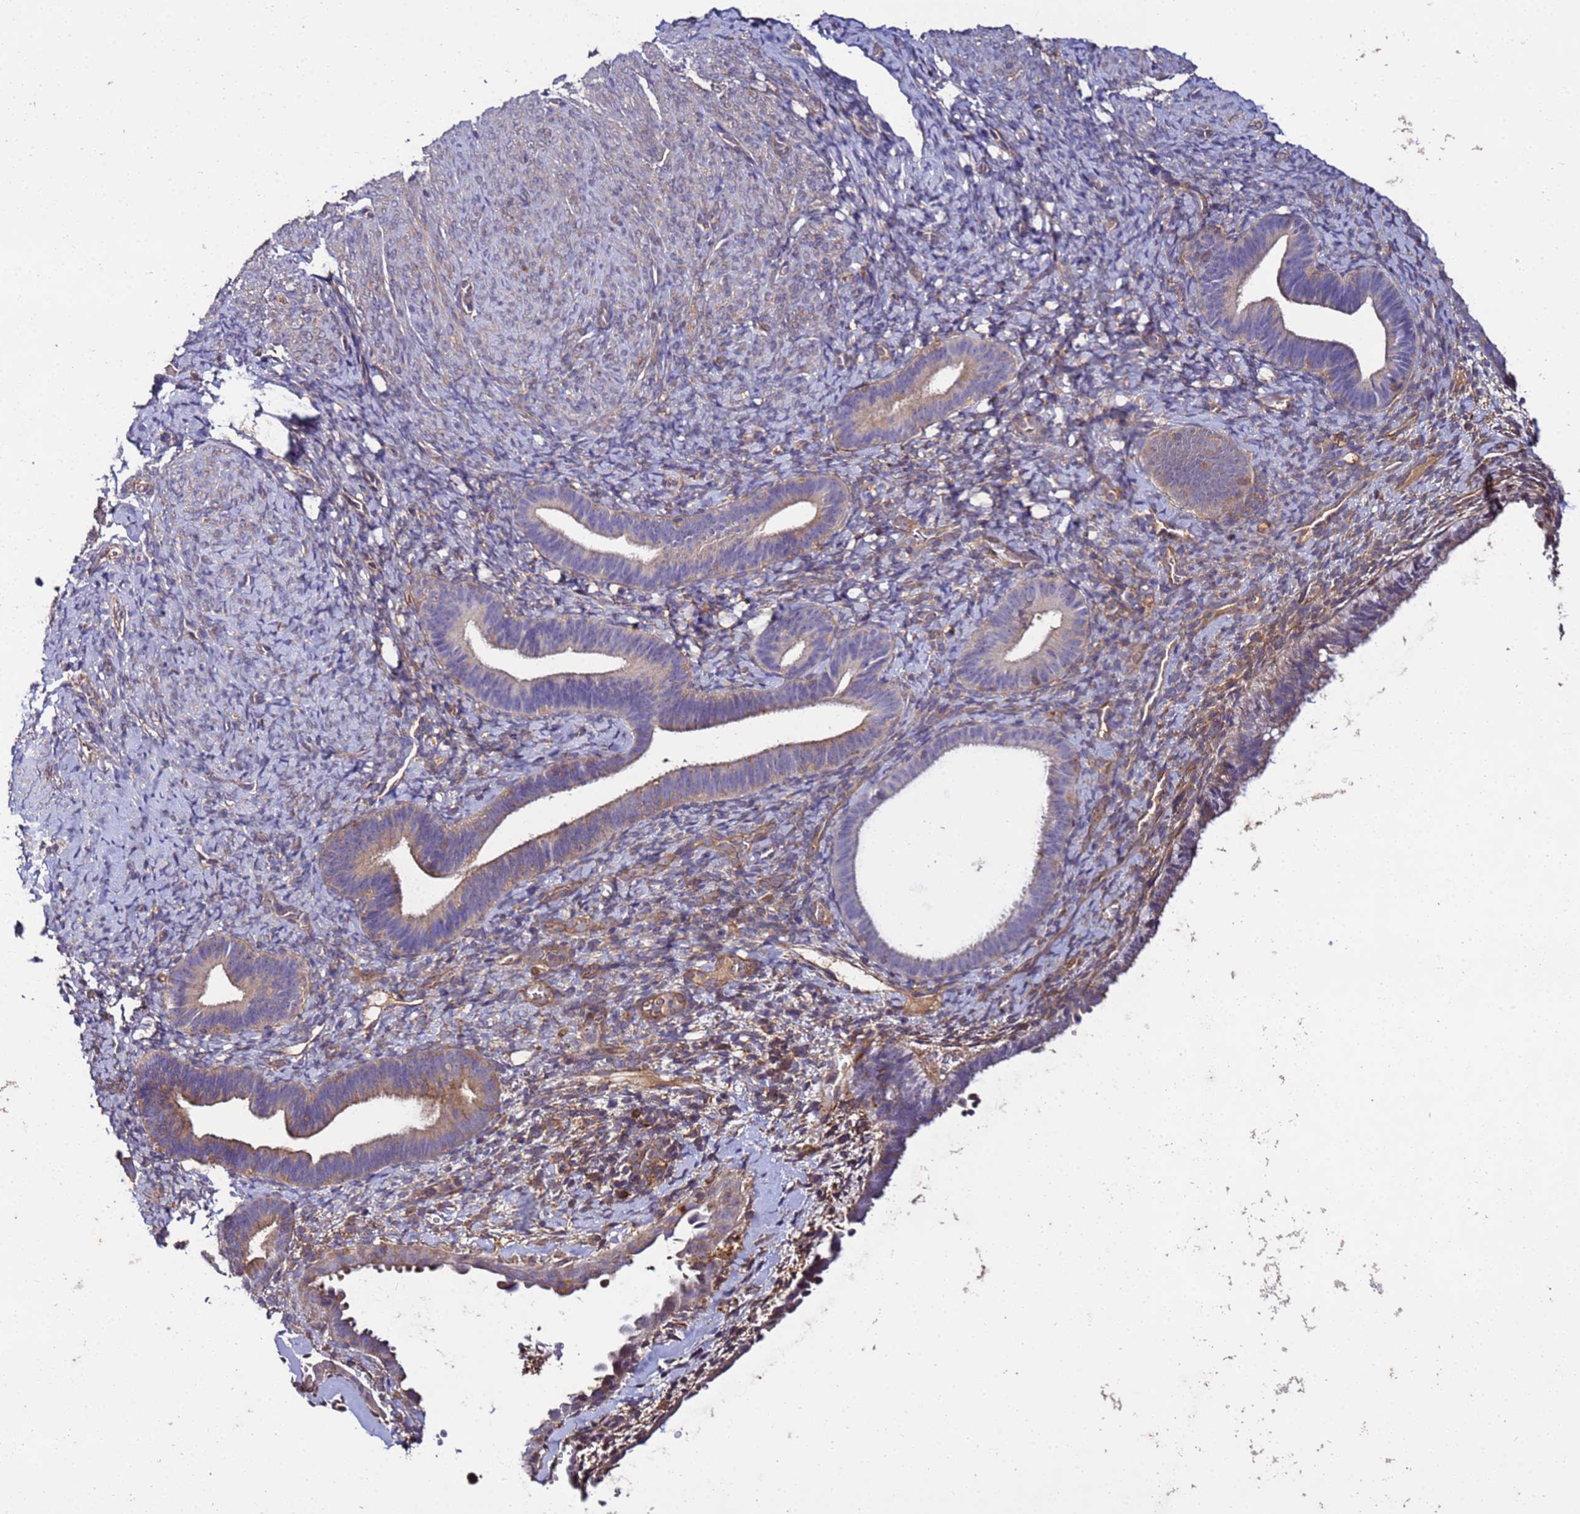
{"staining": {"intensity": "moderate", "quantity": "<25%", "location": "cytoplasmic/membranous"}, "tissue": "endometrium", "cell_type": "Cells in endometrial stroma", "image_type": "normal", "snomed": [{"axis": "morphology", "description": "Normal tissue, NOS"}, {"axis": "topography", "description": "Endometrium"}], "caption": "Brown immunohistochemical staining in benign endometrium displays moderate cytoplasmic/membranous staining in approximately <25% of cells in endometrial stroma. The protein is shown in brown color, while the nuclei are stained blue.", "gene": "GSPT2", "patient": {"sex": "female", "age": 65}}